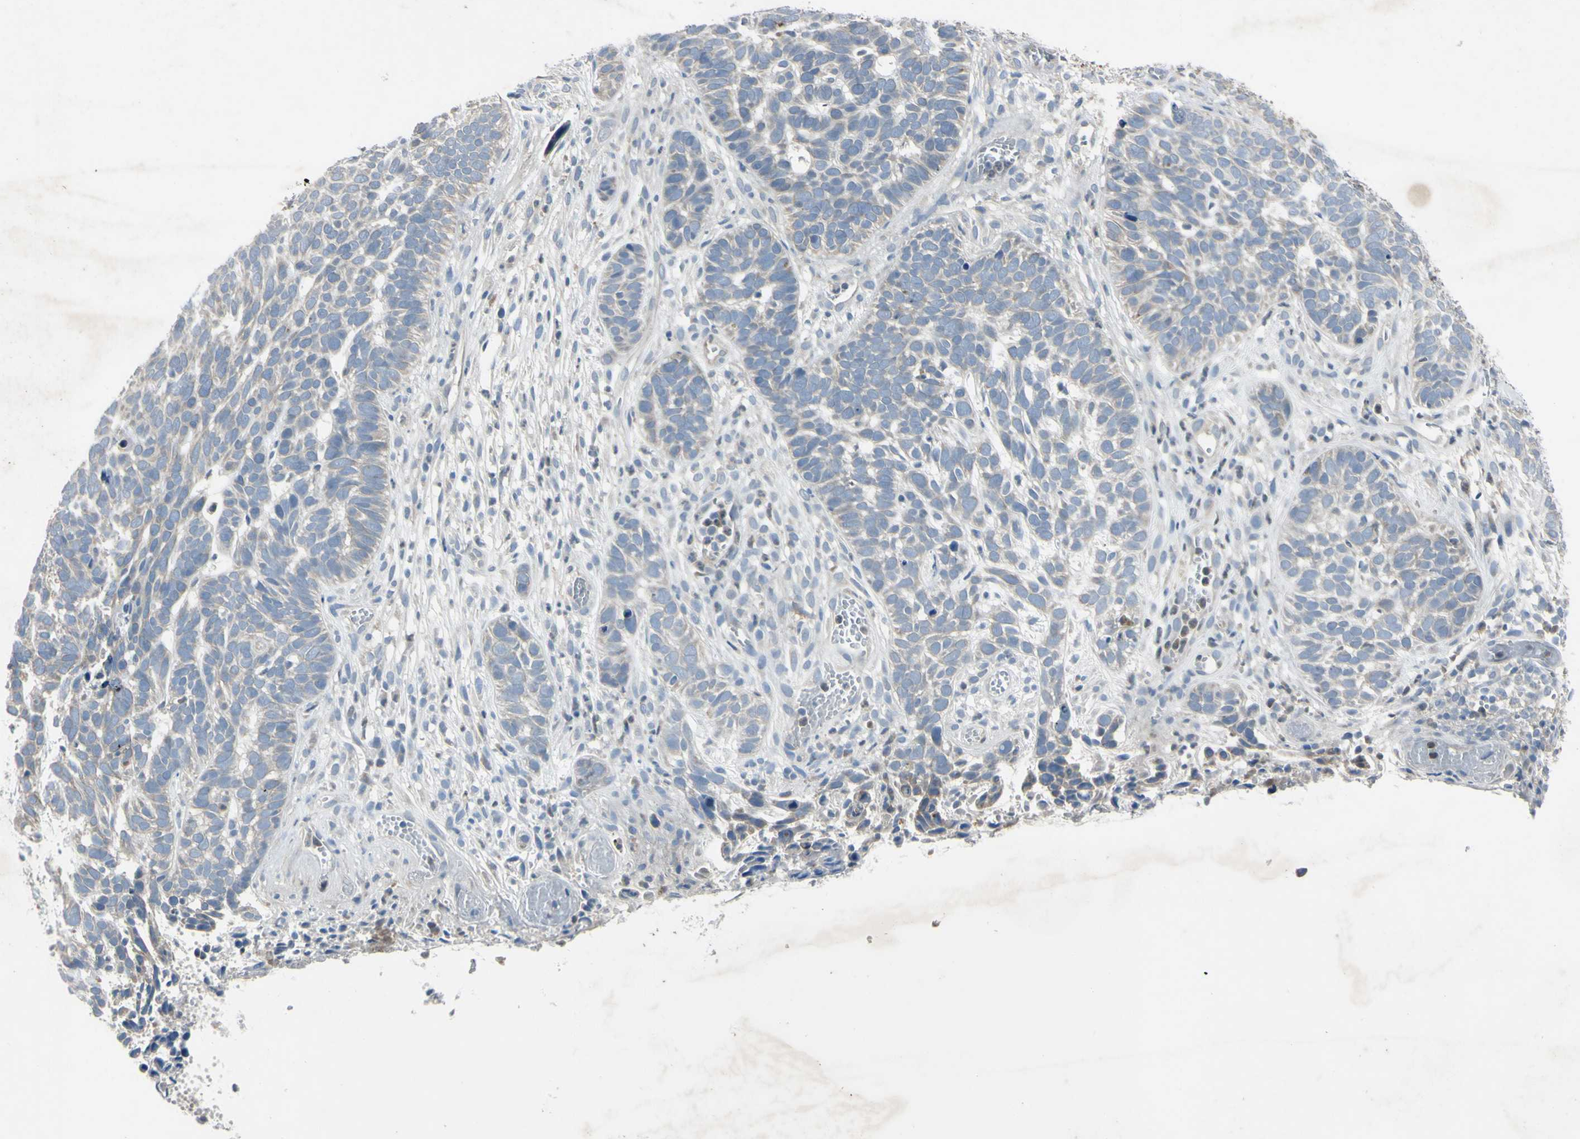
{"staining": {"intensity": "negative", "quantity": "none", "location": "none"}, "tissue": "skin cancer", "cell_type": "Tumor cells", "image_type": "cancer", "snomed": [{"axis": "morphology", "description": "Basal cell carcinoma"}, {"axis": "topography", "description": "Skin"}], "caption": "DAB (3,3'-diaminobenzidine) immunohistochemical staining of human skin basal cell carcinoma exhibits no significant staining in tumor cells. Brightfield microscopy of IHC stained with DAB (brown) and hematoxylin (blue), captured at high magnification.", "gene": "AATK", "patient": {"sex": "male", "age": 87}}